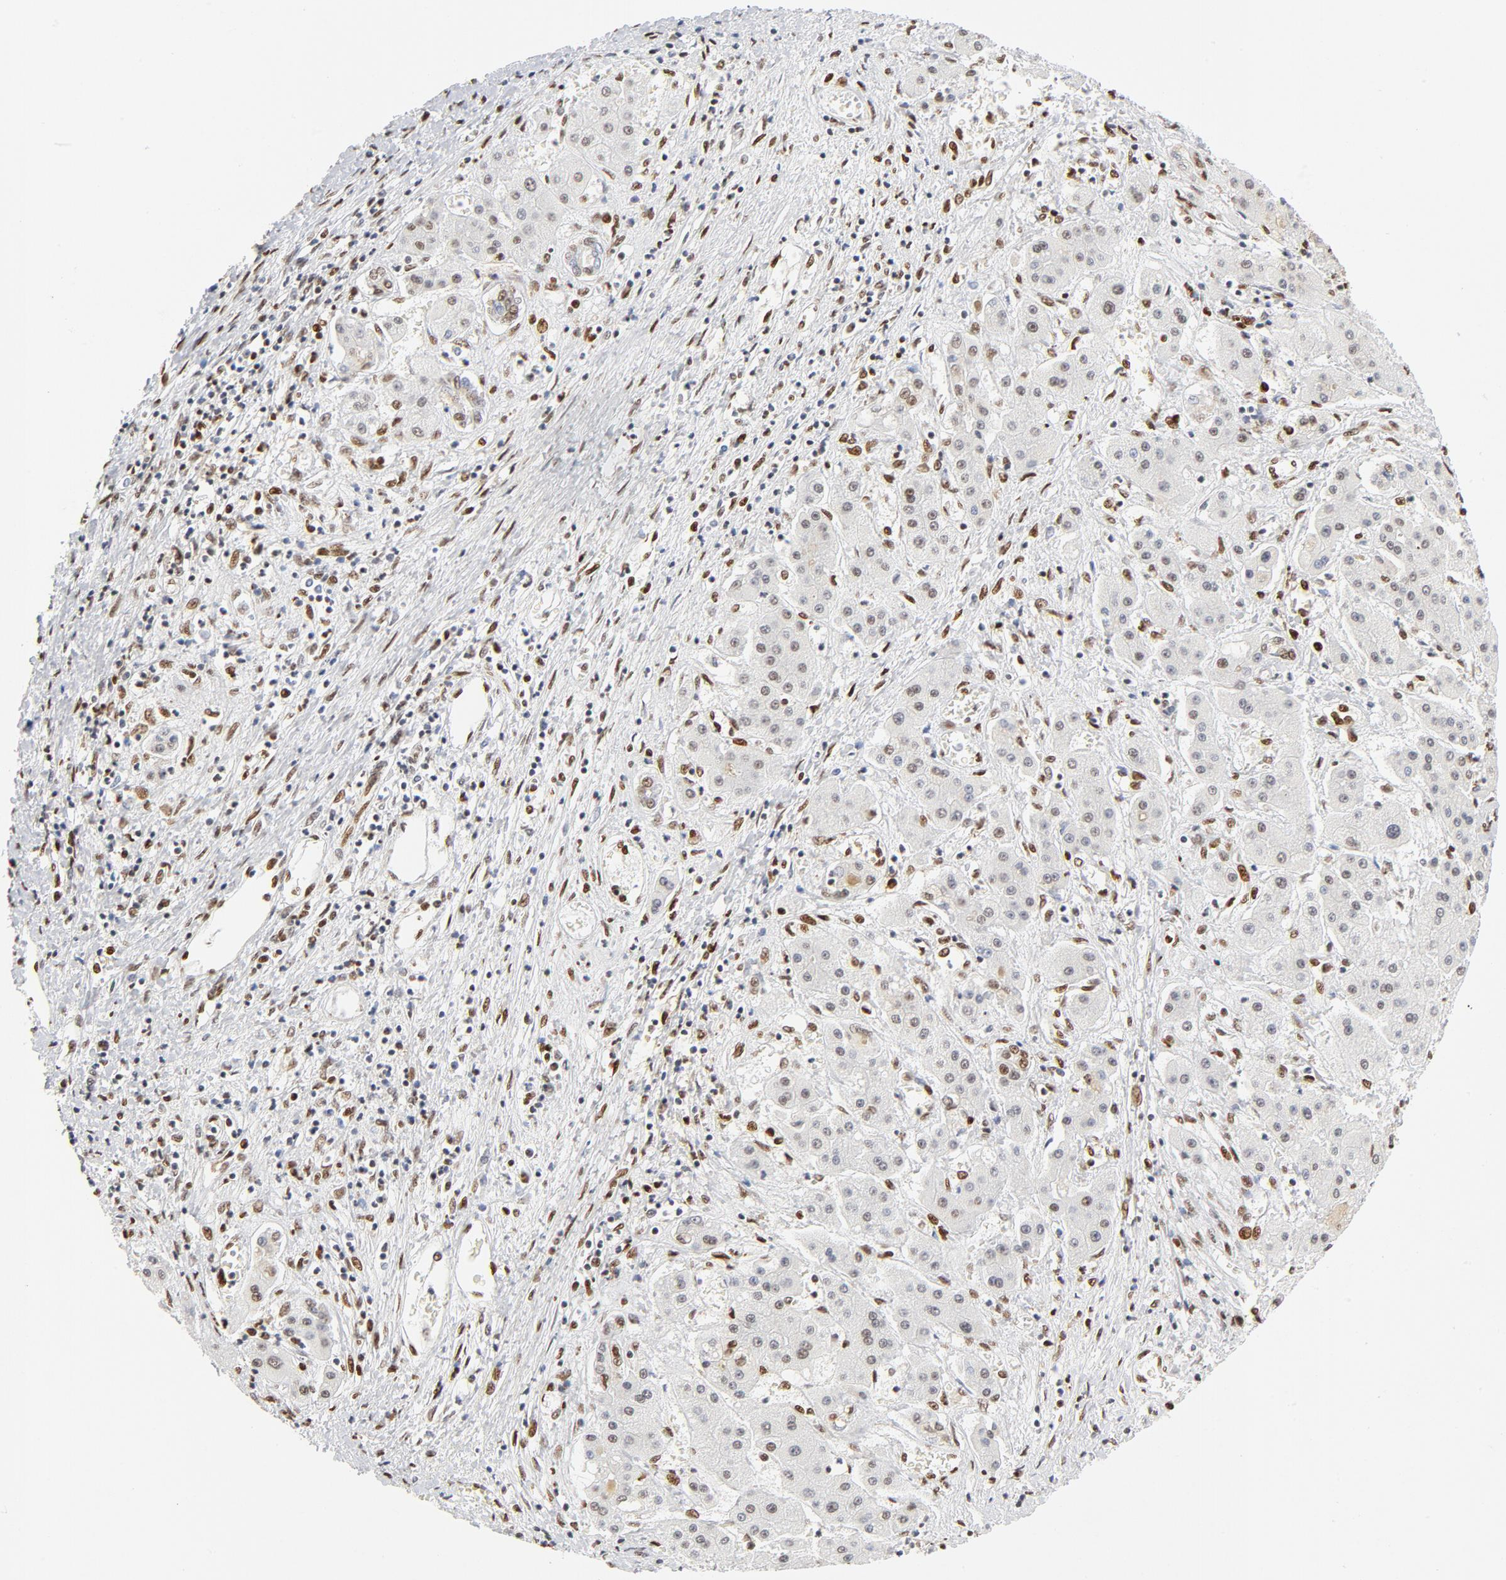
{"staining": {"intensity": "weak", "quantity": "<25%", "location": "nuclear"}, "tissue": "liver cancer", "cell_type": "Tumor cells", "image_type": "cancer", "snomed": [{"axis": "morphology", "description": "Carcinoma, Hepatocellular, NOS"}, {"axis": "topography", "description": "Liver"}], "caption": "Immunohistochemistry (IHC) photomicrograph of human liver cancer stained for a protein (brown), which reveals no staining in tumor cells. (IHC, brightfield microscopy, high magnification).", "gene": "MEF2A", "patient": {"sex": "male", "age": 24}}